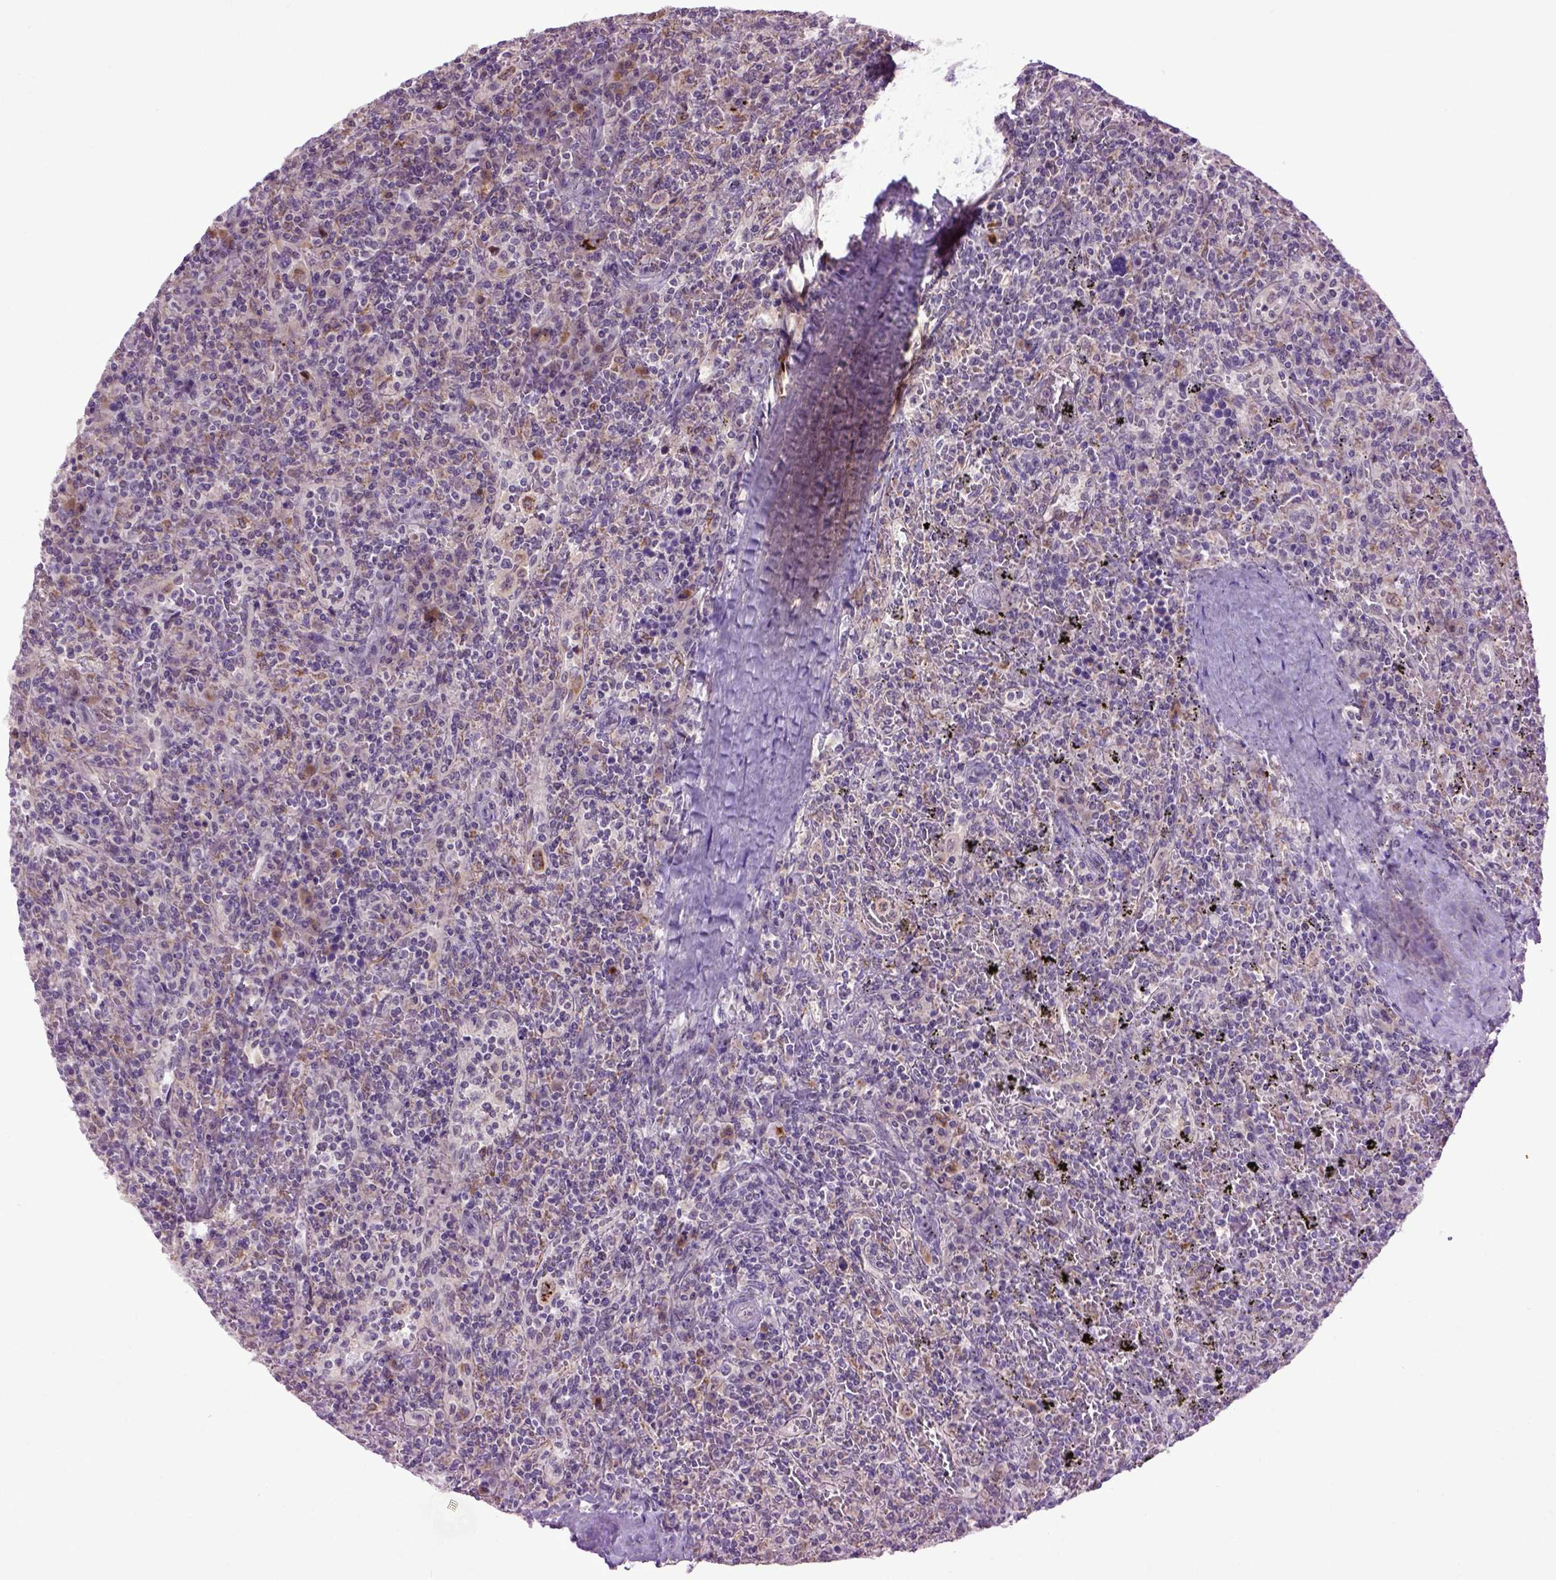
{"staining": {"intensity": "negative", "quantity": "none", "location": "none"}, "tissue": "lymphoma", "cell_type": "Tumor cells", "image_type": "cancer", "snomed": [{"axis": "morphology", "description": "Malignant lymphoma, non-Hodgkin's type, Low grade"}, {"axis": "topography", "description": "Spleen"}], "caption": "Histopathology image shows no protein expression in tumor cells of lymphoma tissue.", "gene": "EMILIN3", "patient": {"sex": "male", "age": 62}}